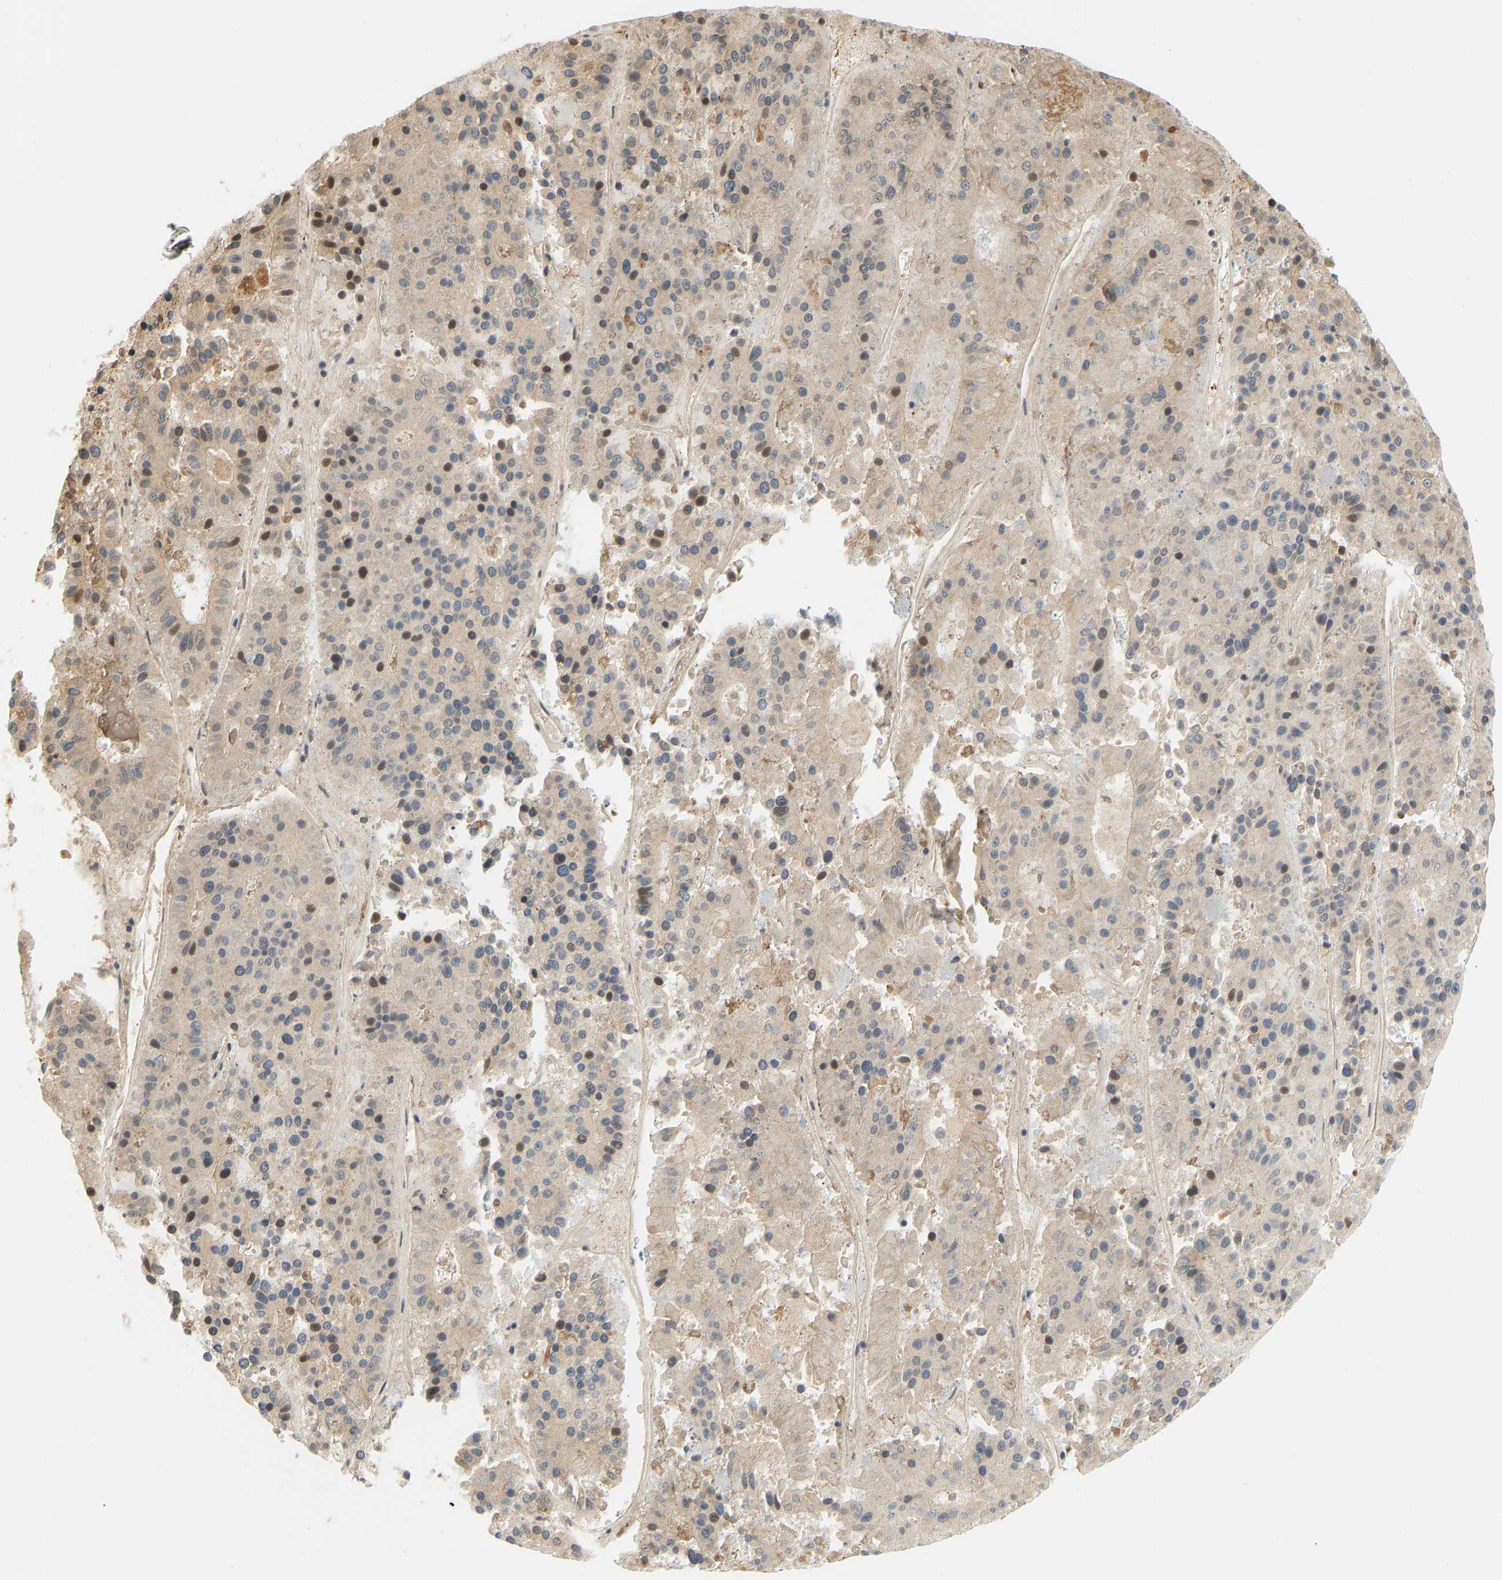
{"staining": {"intensity": "moderate", "quantity": "<25%", "location": "nuclear"}, "tissue": "pancreatic cancer", "cell_type": "Tumor cells", "image_type": "cancer", "snomed": [{"axis": "morphology", "description": "Adenocarcinoma, NOS"}, {"axis": "topography", "description": "Pancreas"}], "caption": "Pancreatic adenocarcinoma was stained to show a protein in brown. There is low levels of moderate nuclear staining in approximately <25% of tumor cells.", "gene": "CEP57", "patient": {"sex": "male", "age": 50}}